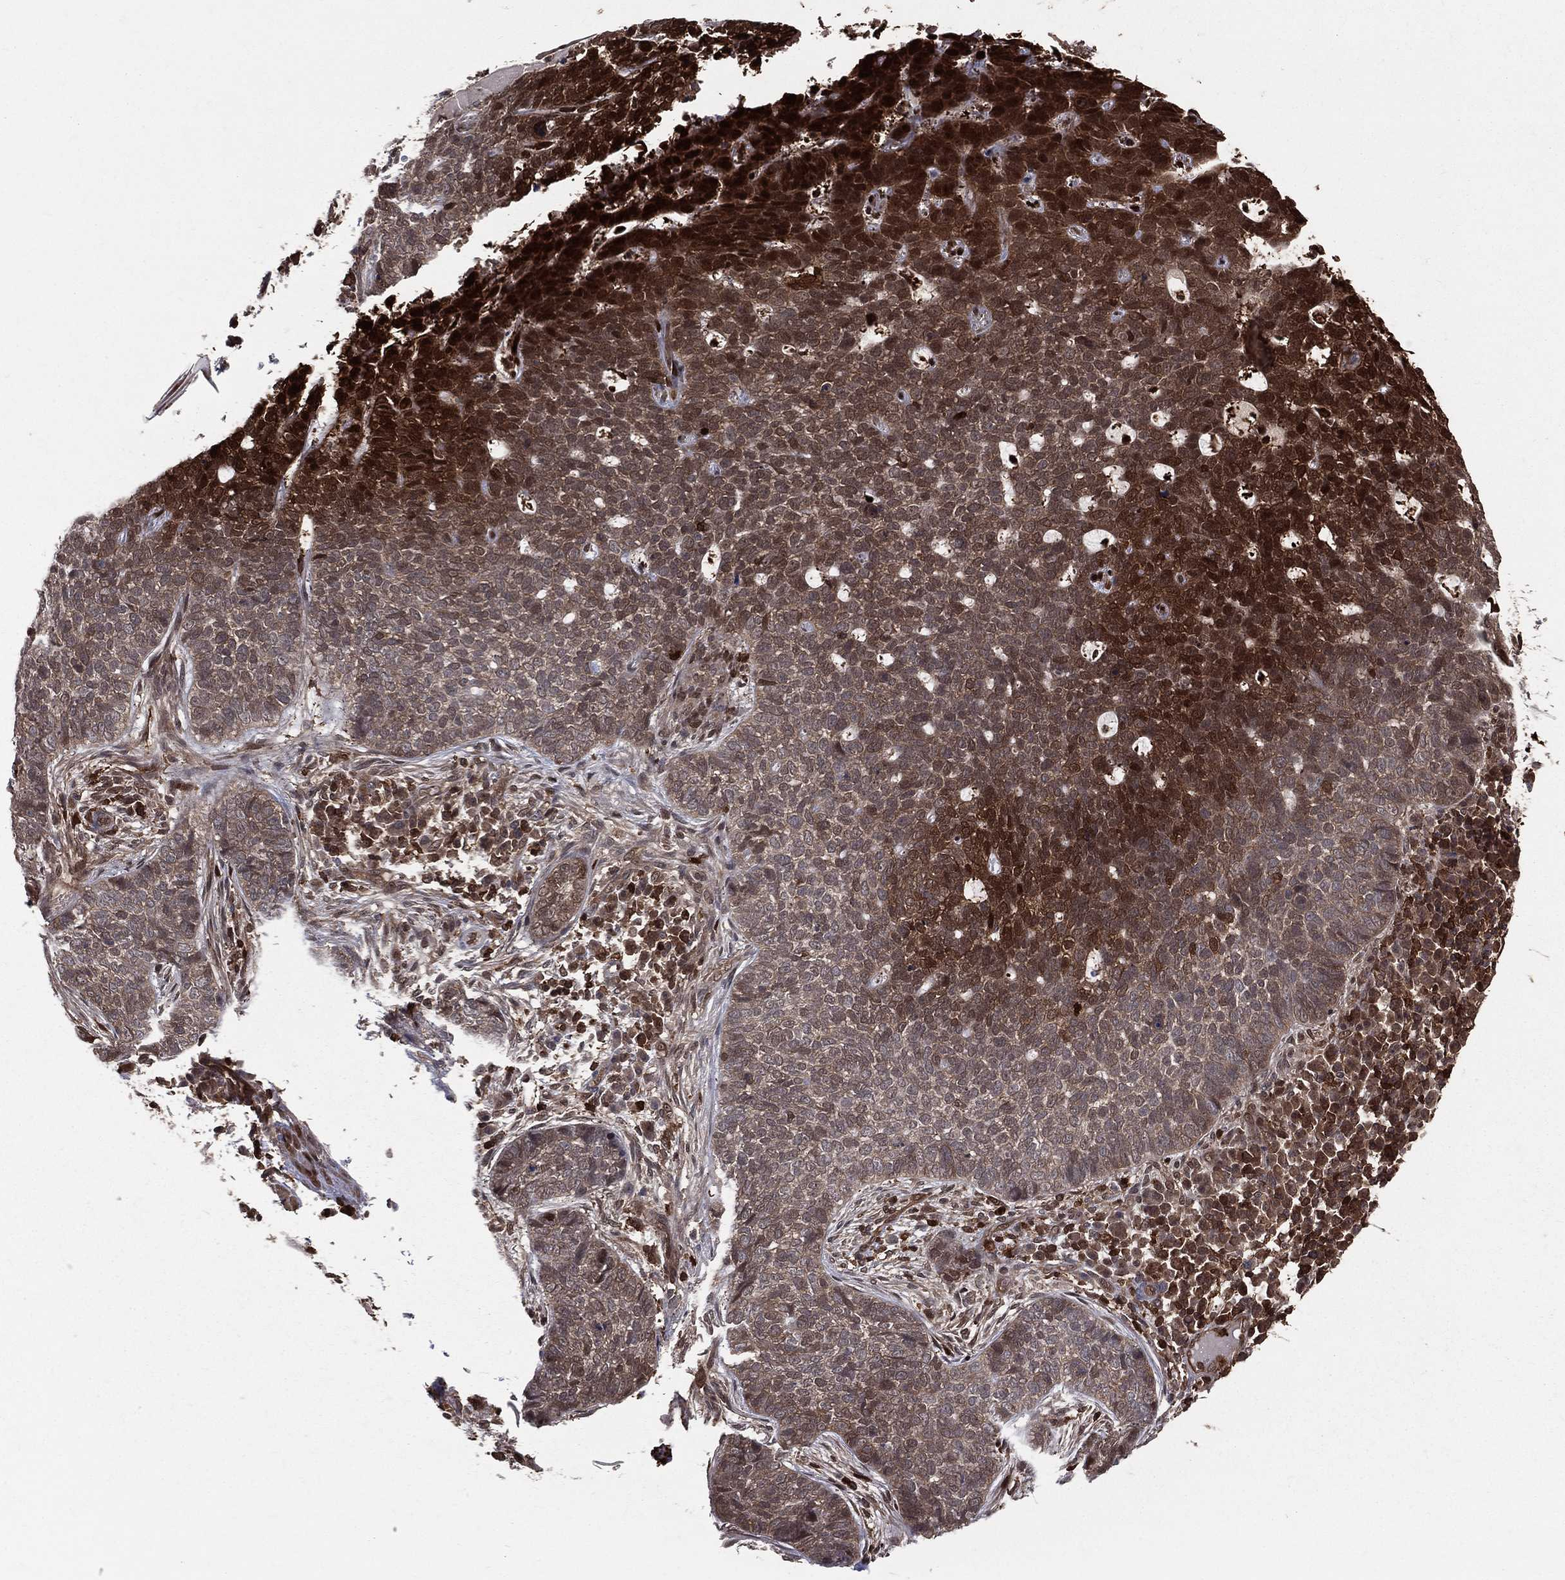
{"staining": {"intensity": "strong", "quantity": "<25%", "location": "cytoplasmic/membranous,nuclear"}, "tissue": "skin cancer", "cell_type": "Tumor cells", "image_type": "cancer", "snomed": [{"axis": "morphology", "description": "Basal cell carcinoma"}, {"axis": "topography", "description": "Skin"}], "caption": "Skin basal cell carcinoma stained with a protein marker demonstrates strong staining in tumor cells.", "gene": "ENO1", "patient": {"sex": "female", "age": 69}}